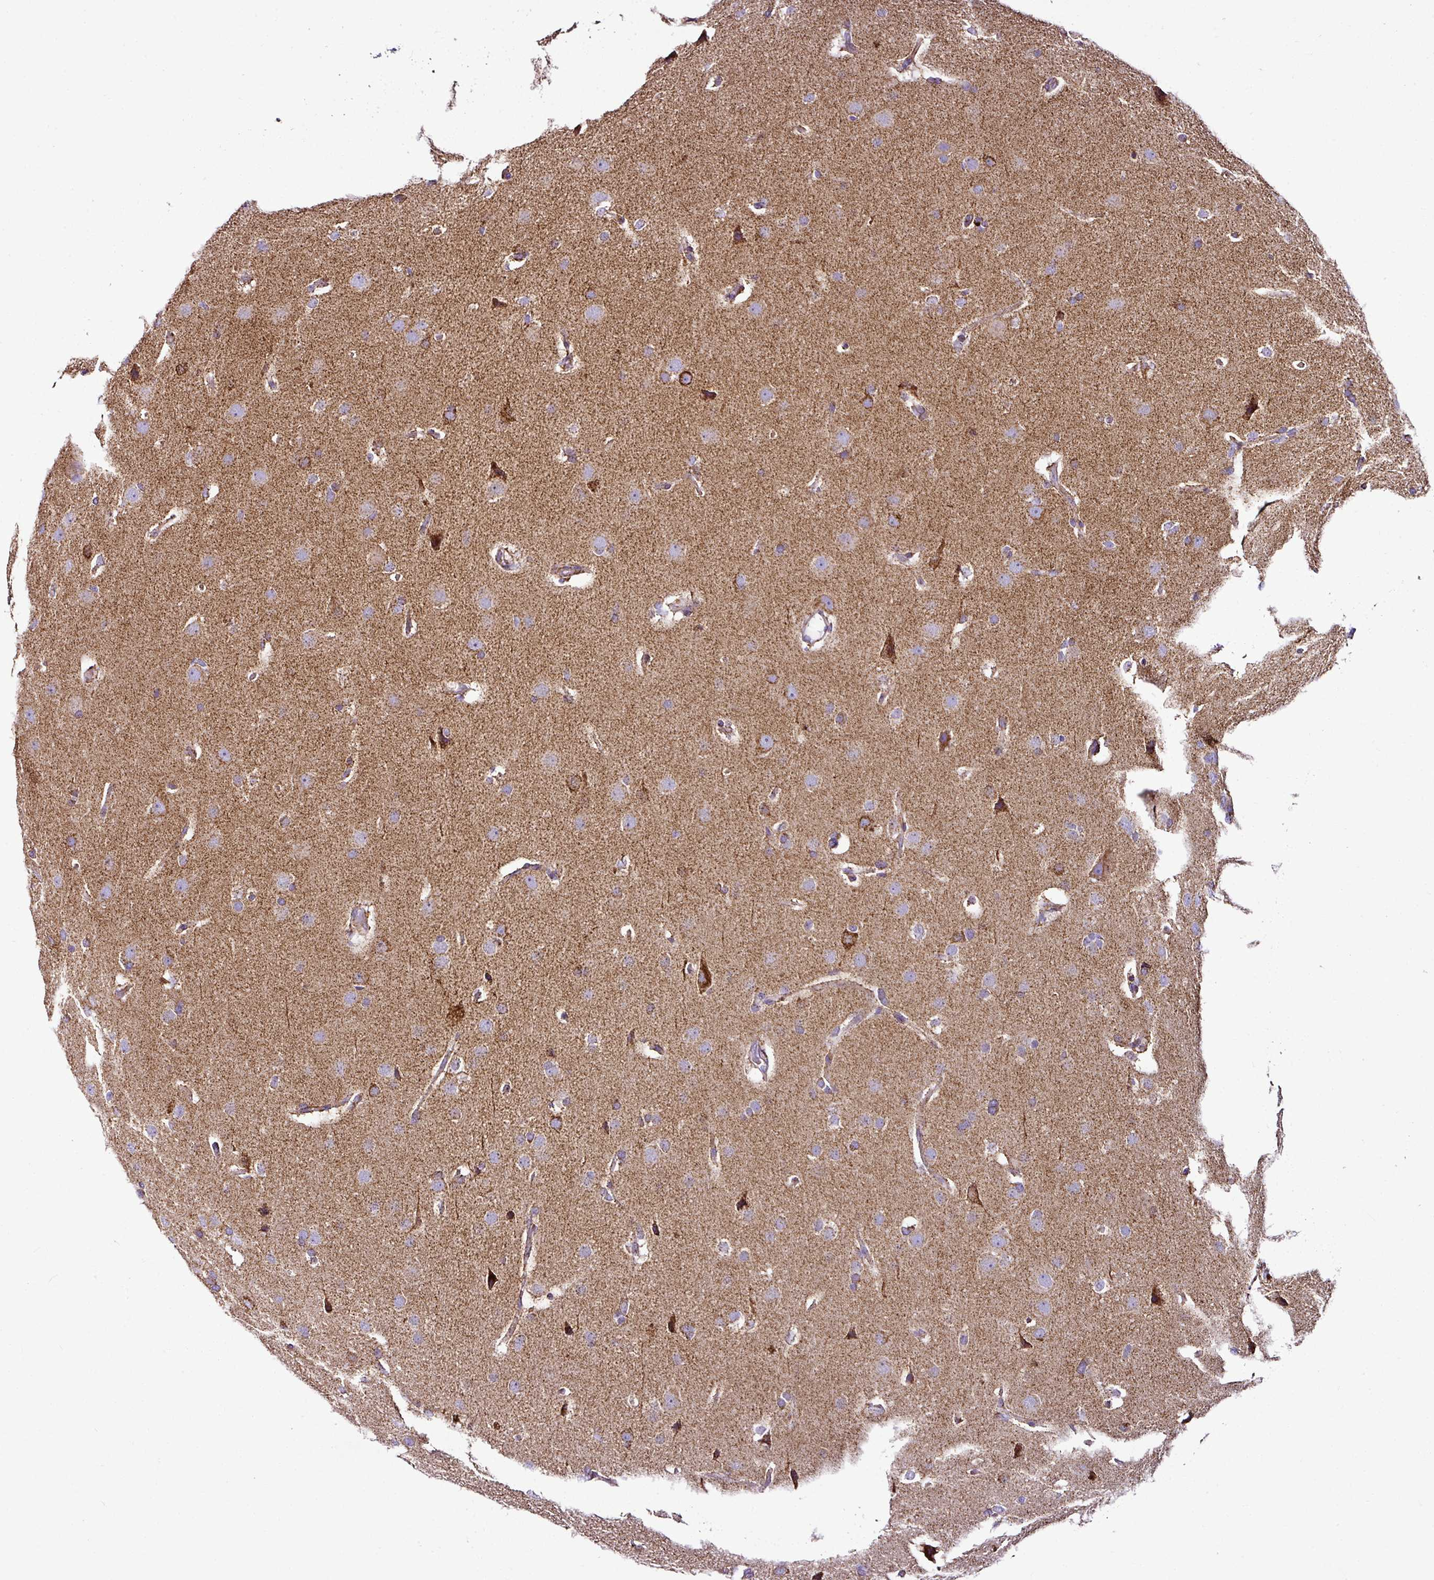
{"staining": {"intensity": "negative", "quantity": "none", "location": "none"}, "tissue": "glioma", "cell_type": "Tumor cells", "image_type": "cancer", "snomed": [{"axis": "morphology", "description": "Glioma, malignant, Low grade"}, {"axis": "topography", "description": "Brain"}], "caption": "An IHC histopathology image of malignant low-grade glioma is shown. There is no staining in tumor cells of malignant low-grade glioma.", "gene": "DPAGT1", "patient": {"sex": "female", "age": 37}}